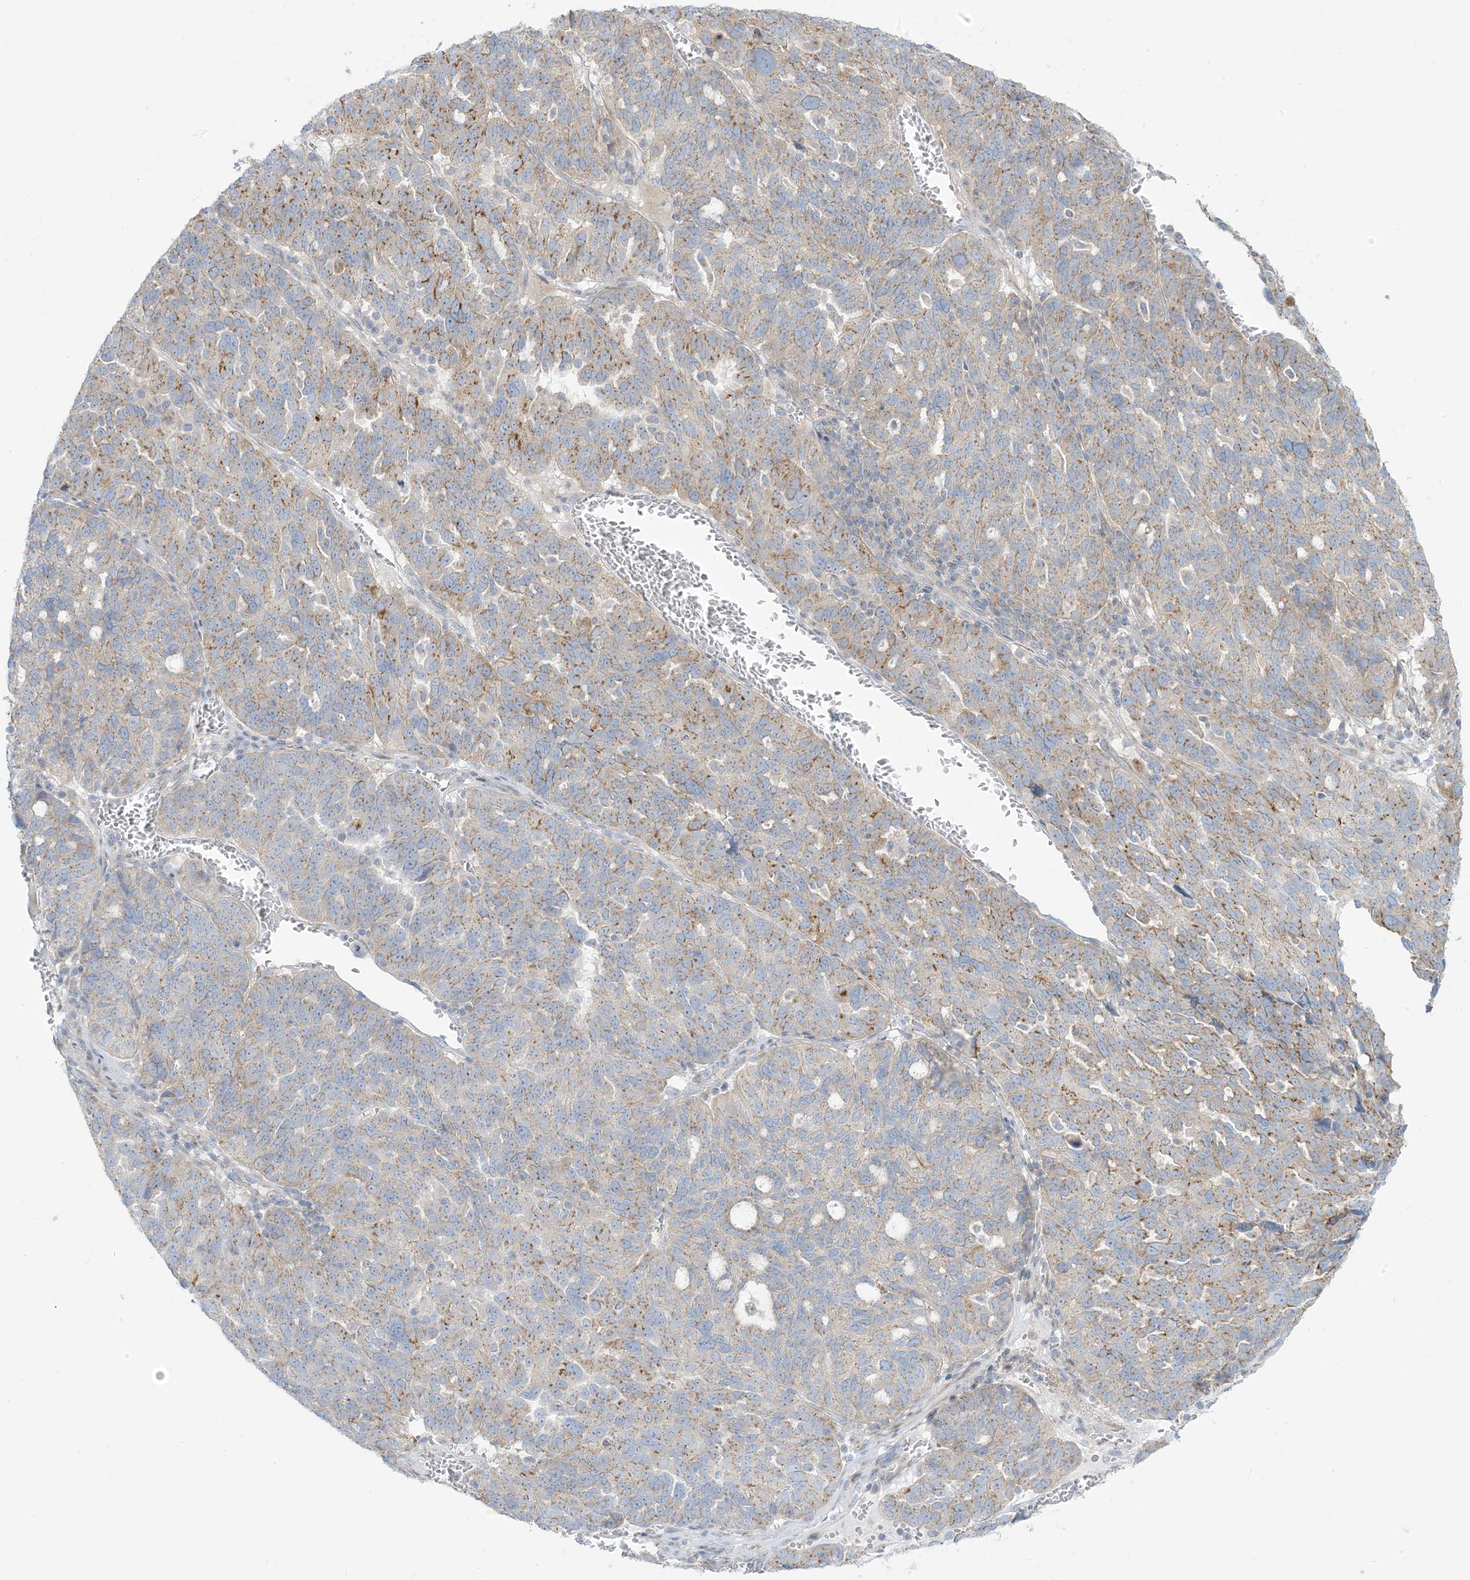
{"staining": {"intensity": "moderate", "quantity": "25%-75%", "location": "cytoplasmic/membranous"}, "tissue": "ovarian cancer", "cell_type": "Tumor cells", "image_type": "cancer", "snomed": [{"axis": "morphology", "description": "Cystadenocarcinoma, serous, NOS"}, {"axis": "topography", "description": "Ovary"}], "caption": "Tumor cells demonstrate medium levels of moderate cytoplasmic/membranous staining in approximately 25%-75% of cells in ovarian cancer. Using DAB (3,3'-diaminobenzidine) (brown) and hematoxylin (blue) stains, captured at high magnification using brightfield microscopy.", "gene": "AFTPH", "patient": {"sex": "female", "age": 59}}